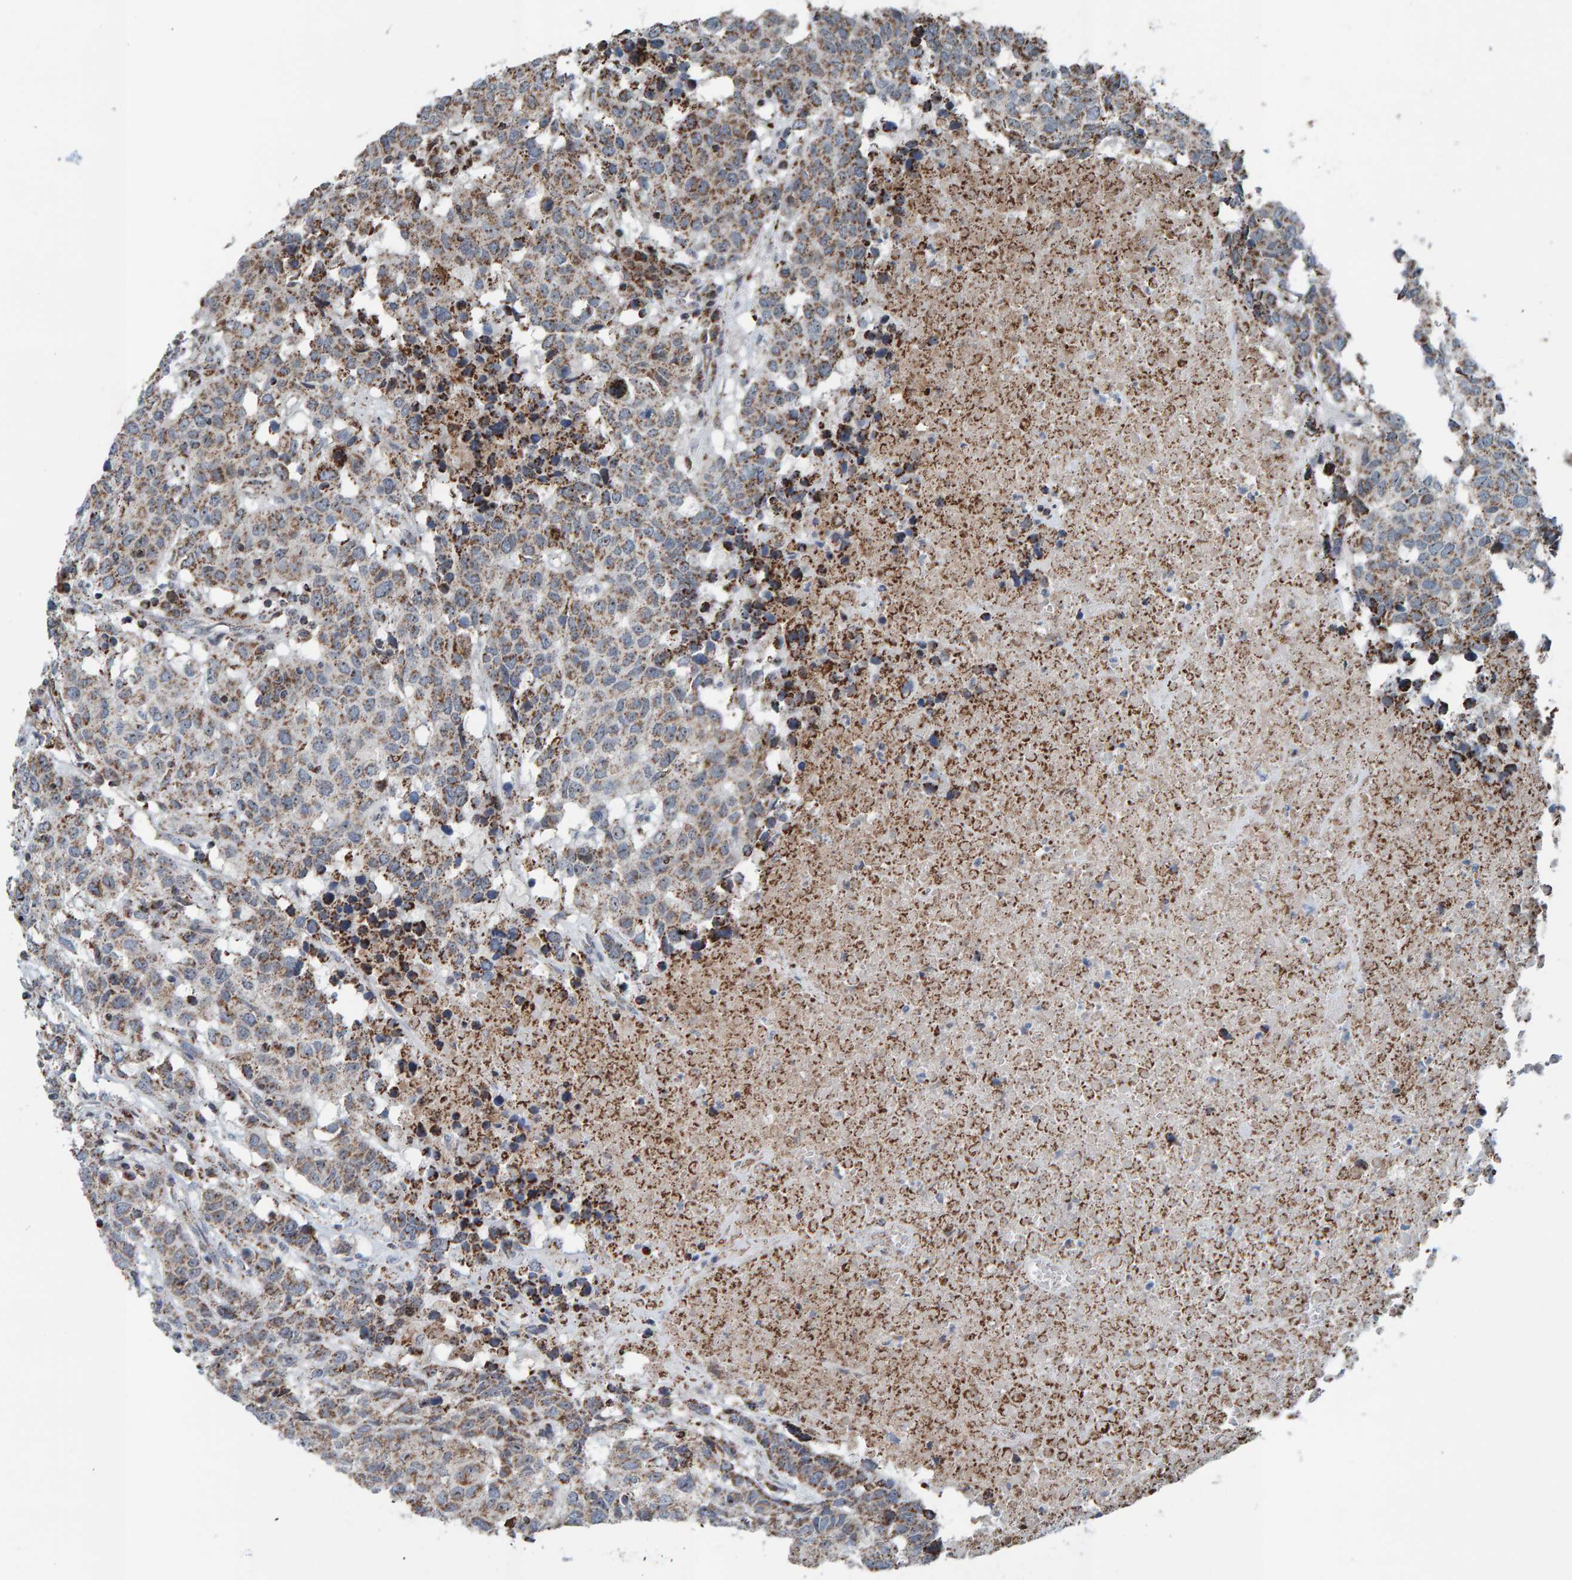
{"staining": {"intensity": "weak", "quantity": "25%-75%", "location": "cytoplasmic/membranous"}, "tissue": "head and neck cancer", "cell_type": "Tumor cells", "image_type": "cancer", "snomed": [{"axis": "morphology", "description": "Squamous cell carcinoma, NOS"}, {"axis": "topography", "description": "Head-Neck"}], "caption": "The immunohistochemical stain labels weak cytoplasmic/membranous positivity in tumor cells of head and neck cancer tissue.", "gene": "ZNF48", "patient": {"sex": "male", "age": 66}}